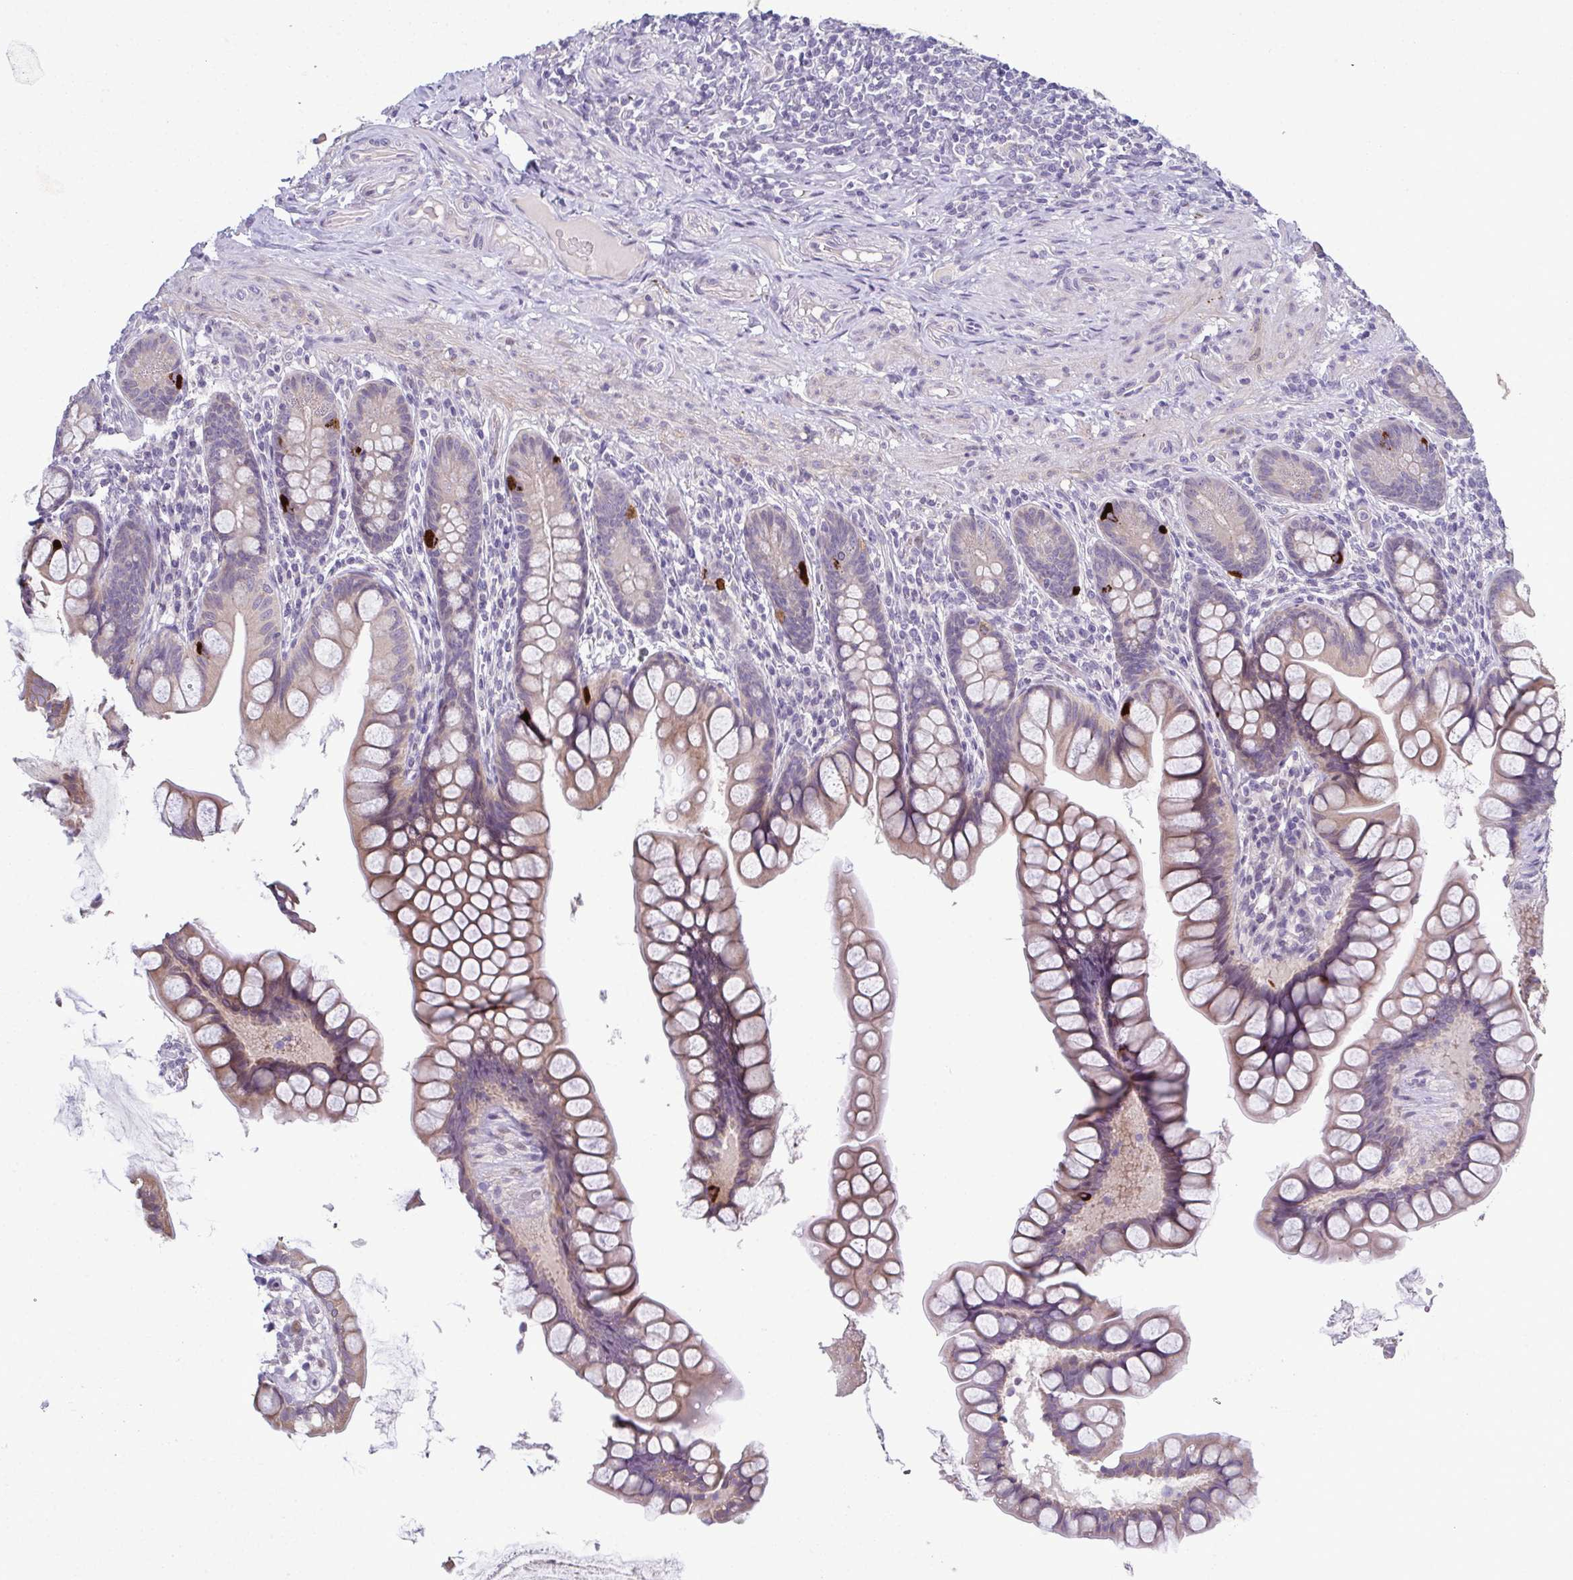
{"staining": {"intensity": "strong", "quantity": "<25%", "location": "cytoplasmic/membranous"}, "tissue": "small intestine", "cell_type": "Glandular cells", "image_type": "normal", "snomed": [{"axis": "morphology", "description": "Normal tissue, NOS"}, {"axis": "topography", "description": "Small intestine"}], "caption": "High-power microscopy captured an IHC photomicrograph of unremarkable small intestine, revealing strong cytoplasmic/membranous positivity in about <25% of glandular cells. (brown staining indicates protein expression, while blue staining denotes nuclei).", "gene": "ODF1", "patient": {"sex": "male", "age": 70}}